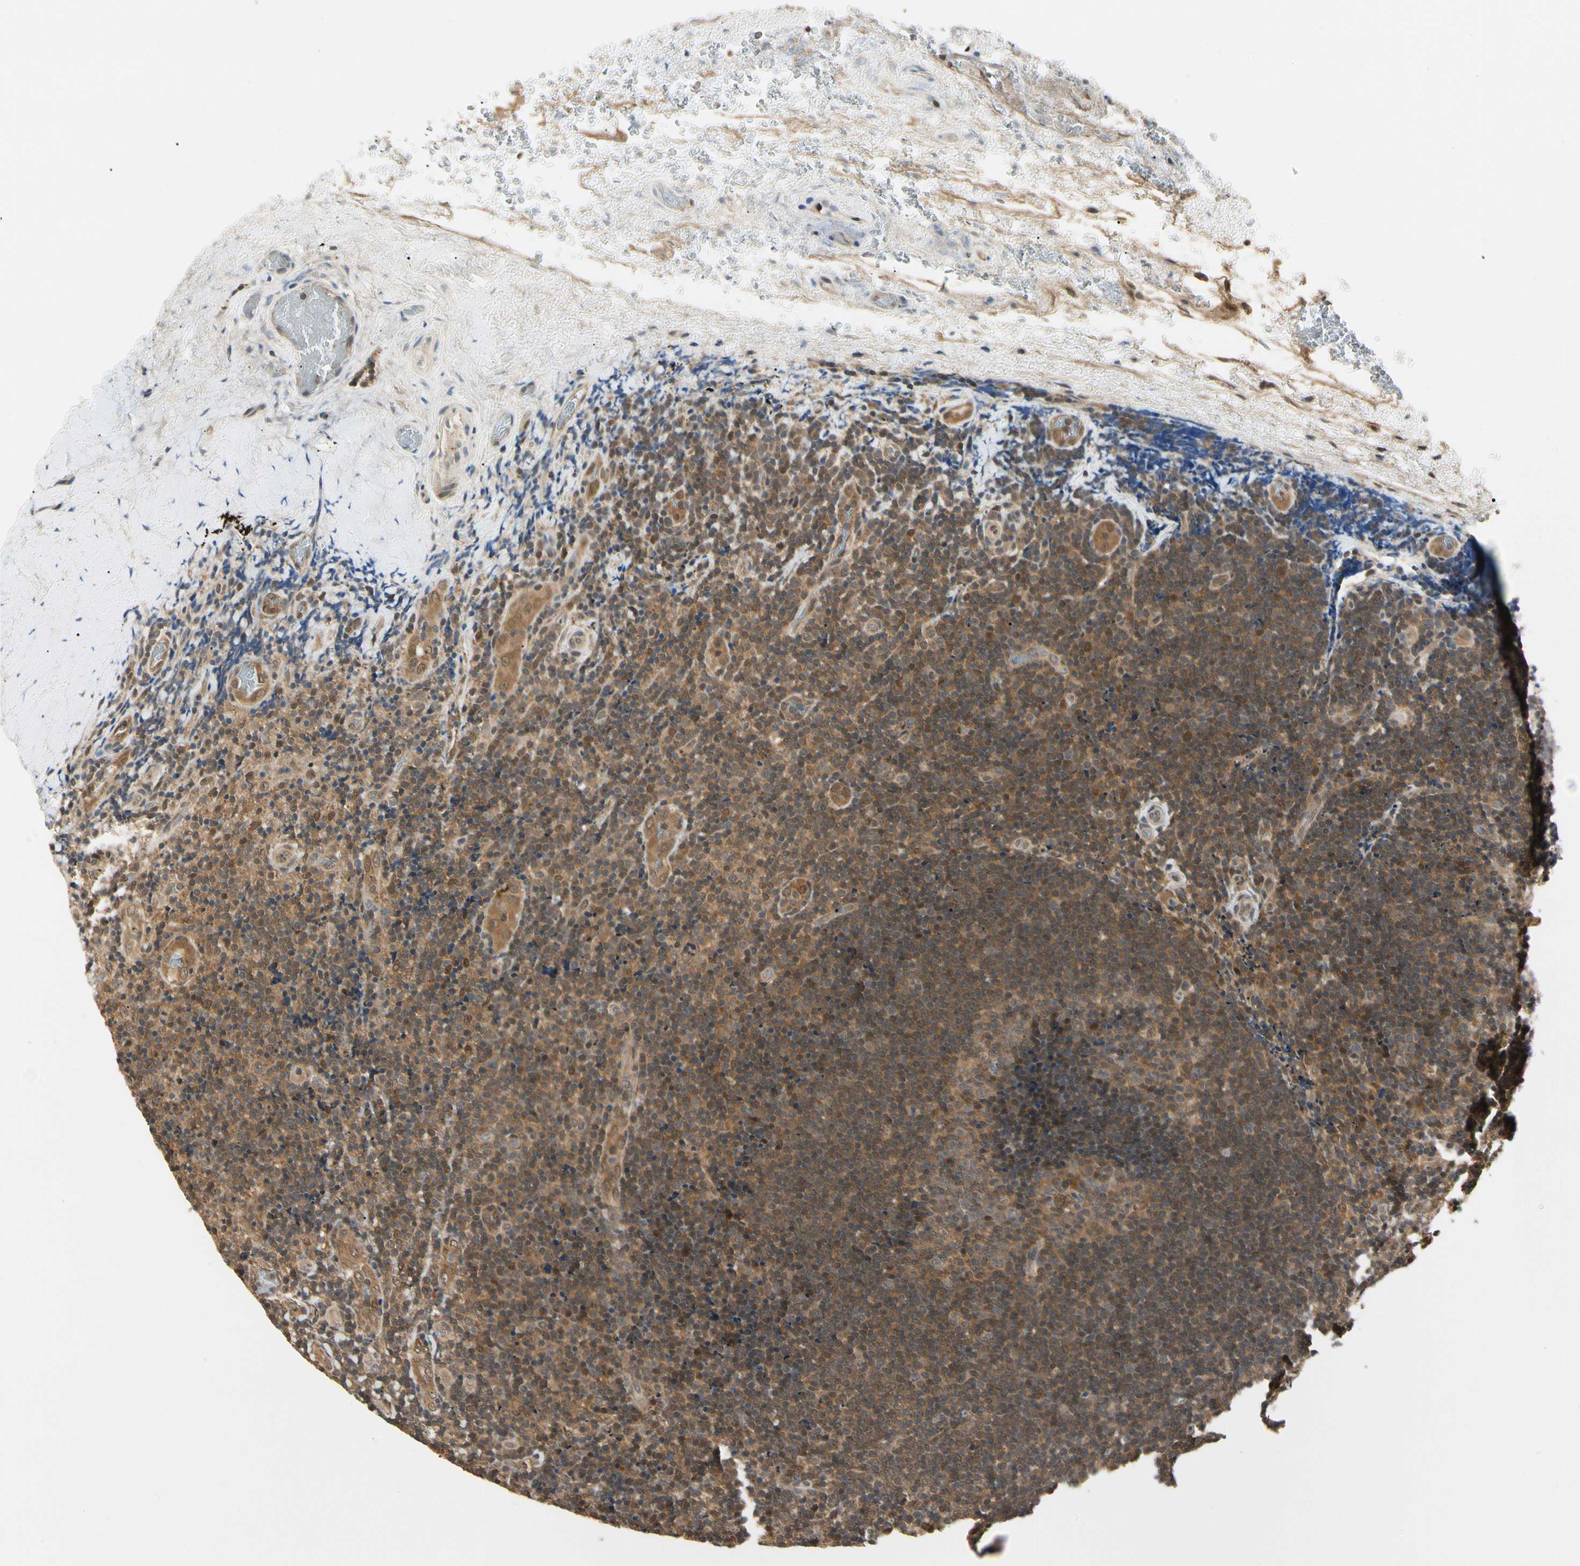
{"staining": {"intensity": "moderate", "quantity": ">75%", "location": "cytoplasmic/membranous,nuclear"}, "tissue": "lymphoma", "cell_type": "Tumor cells", "image_type": "cancer", "snomed": [{"axis": "morphology", "description": "Malignant lymphoma, non-Hodgkin's type, High grade"}, {"axis": "topography", "description": "Tonsil"}], "caption": "High-power microscopy captured an immunohistochemistry (IHC) micrograph of high-grade malignant lymphoma, non-Hodgkin's type, revealing moderate cytoplasmic/membranous and nuclear positivity in approximately >75% of tumor cells.", "gene": "UBE2Z", "patient": {"sex": "female", "age": 36}}